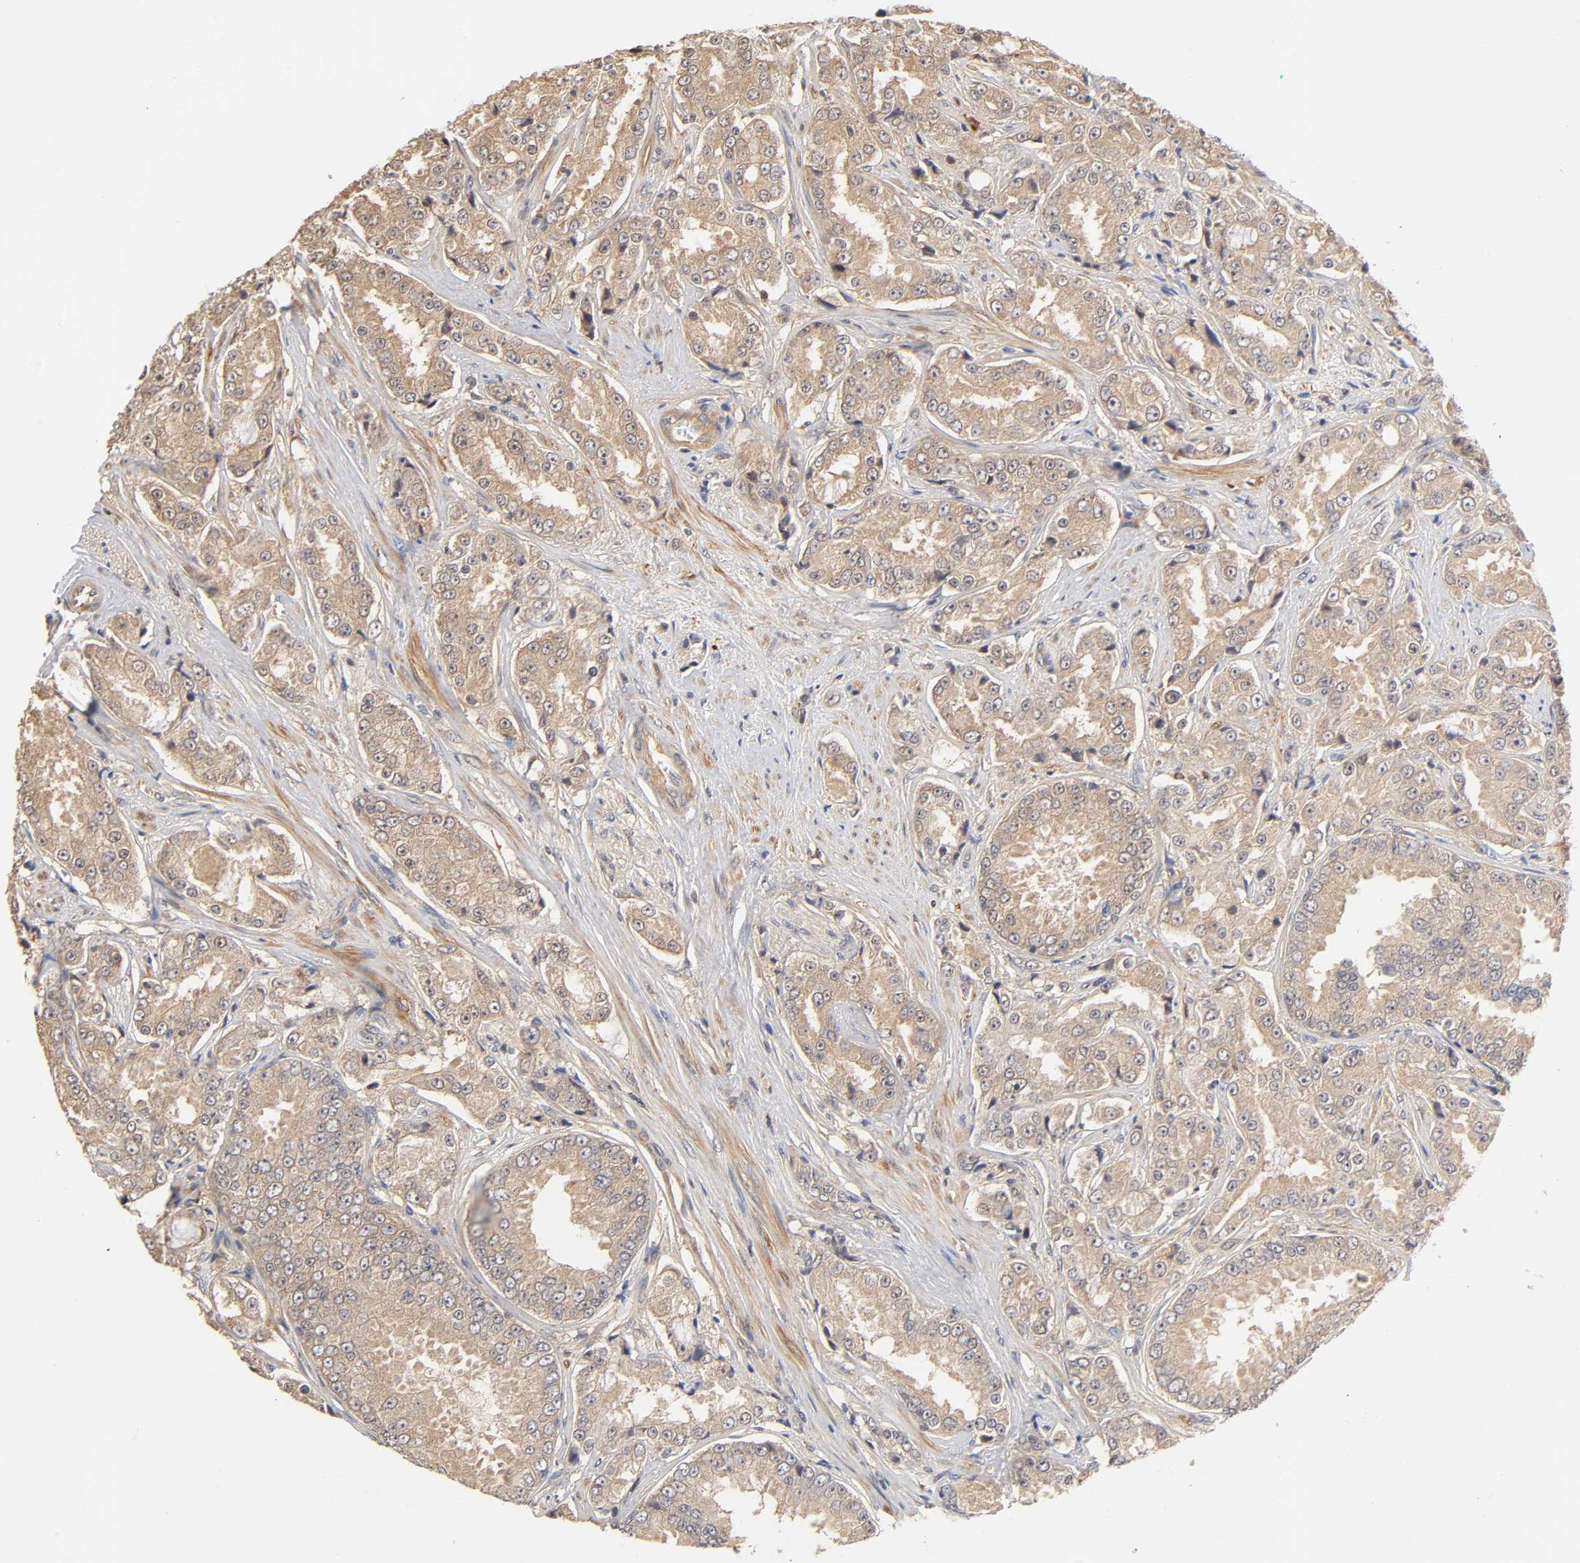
{"staining": {"intensity": "weak", "quantity": ">75%", "location": "cytoplasmic/membranous"}, "tissue": "prostate cancer", "cell_type": "Tumor cells", "image_type": "cancer", "snomed": [{"axis": "morphology", "description": "Adenocarcinoma, High grade"}, {"axis": "topography", "description": "Prostate"}], "caption": "Tumor cells exhibit low levels of weak cytoplasmic/membranous staining in approximately >75% of cells in human prostate high-grade adenocarcinoma.", "gene": "PDE5A", "patient": {"sex": "male", "age": 73}}